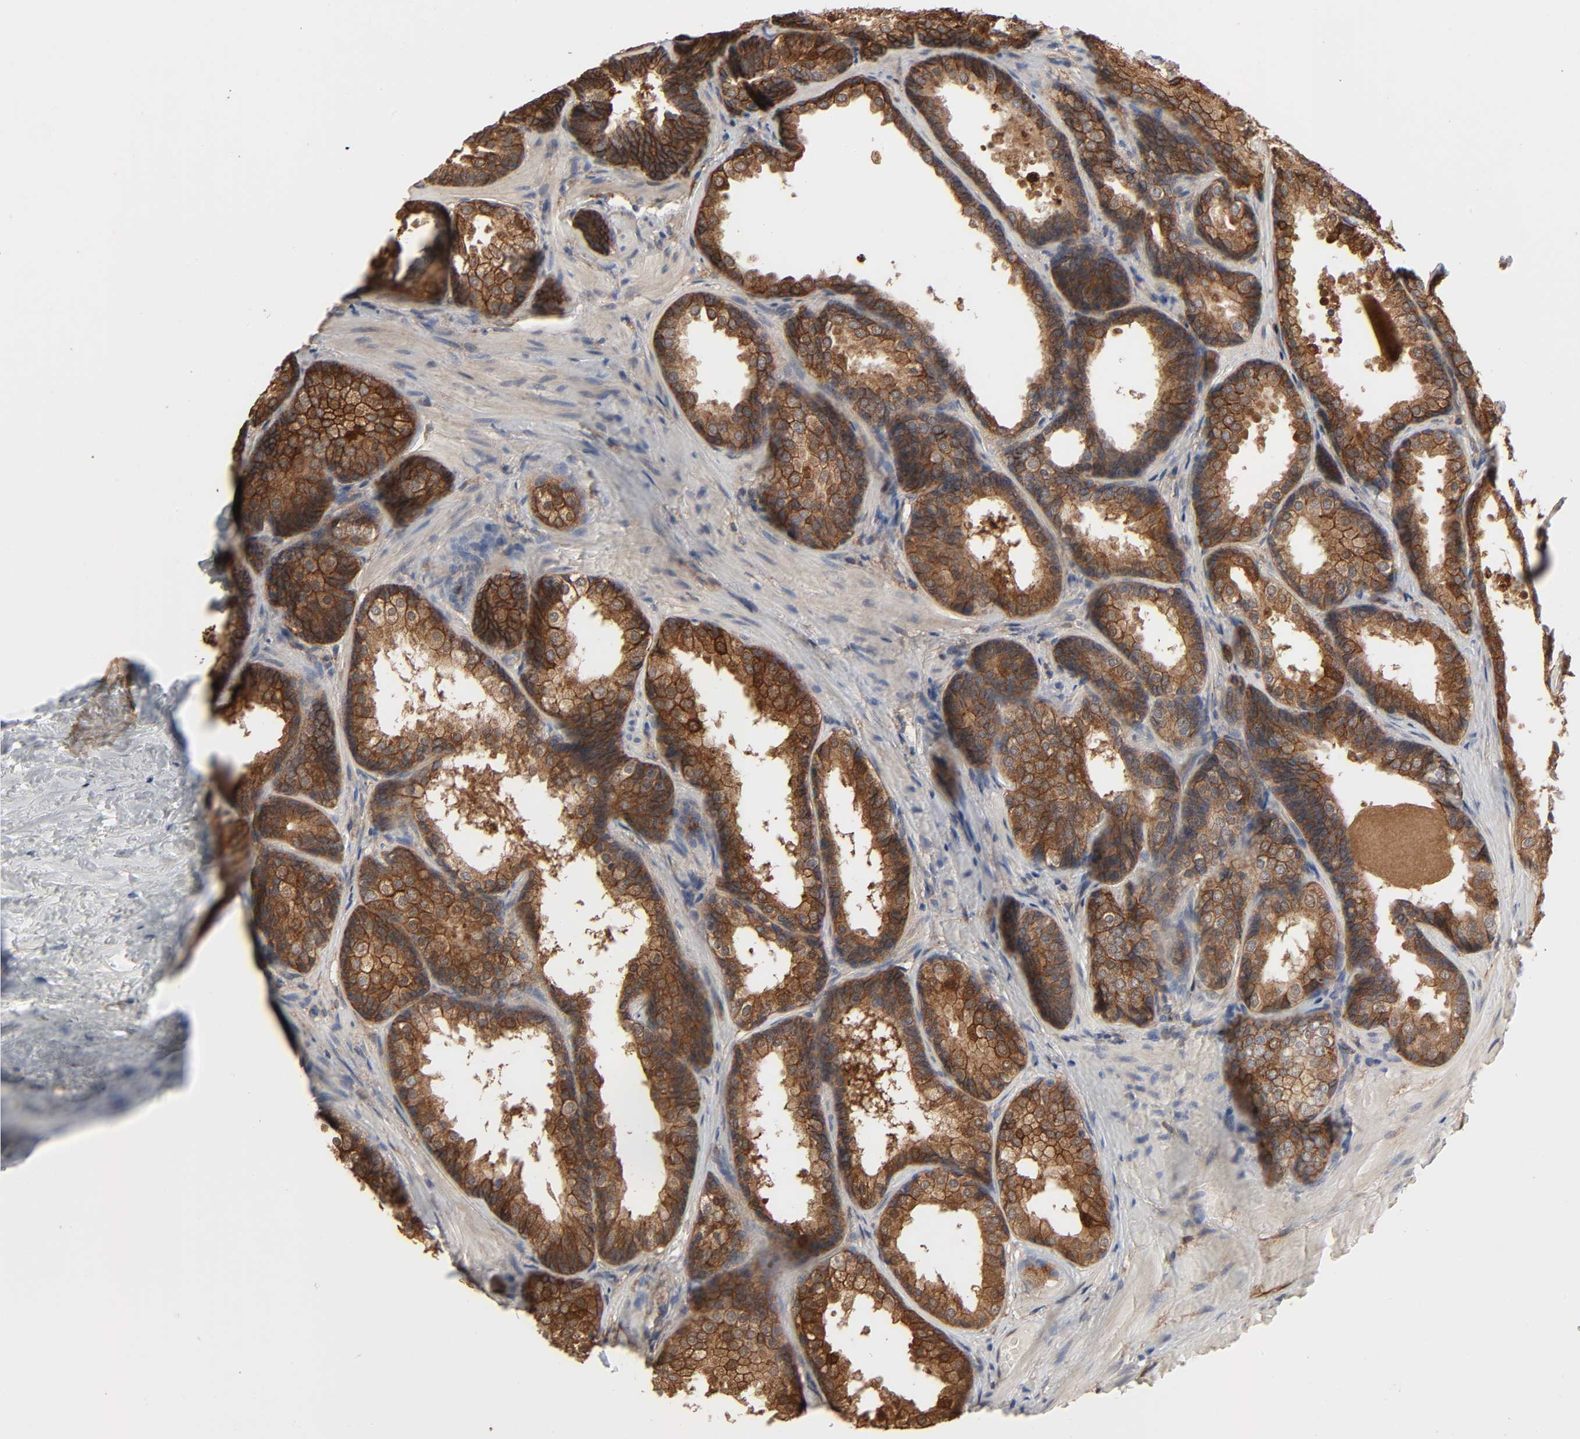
{"staining": {"intensity": "strong", "quantity": ">75%", "location": "cytoplasmic/membranous"}, "tissue": "prostate cancer", "cell_type": "Tumor cells", "image_type": "cancer", "snomed": [{"axis": "morphology", "description": "Adenocarcinoma, High grade"}, {"axis": "topography", "description": "Prostate"}], "caption": "High-grade adenocarcinoma (prostate) stained with a brown dye exhibits strong cytoplasmic/membranous positive staining in approximately >75% of tumor cells.", "gene": "NDRG2", "patient": {"sex": "male", "age": 70}}